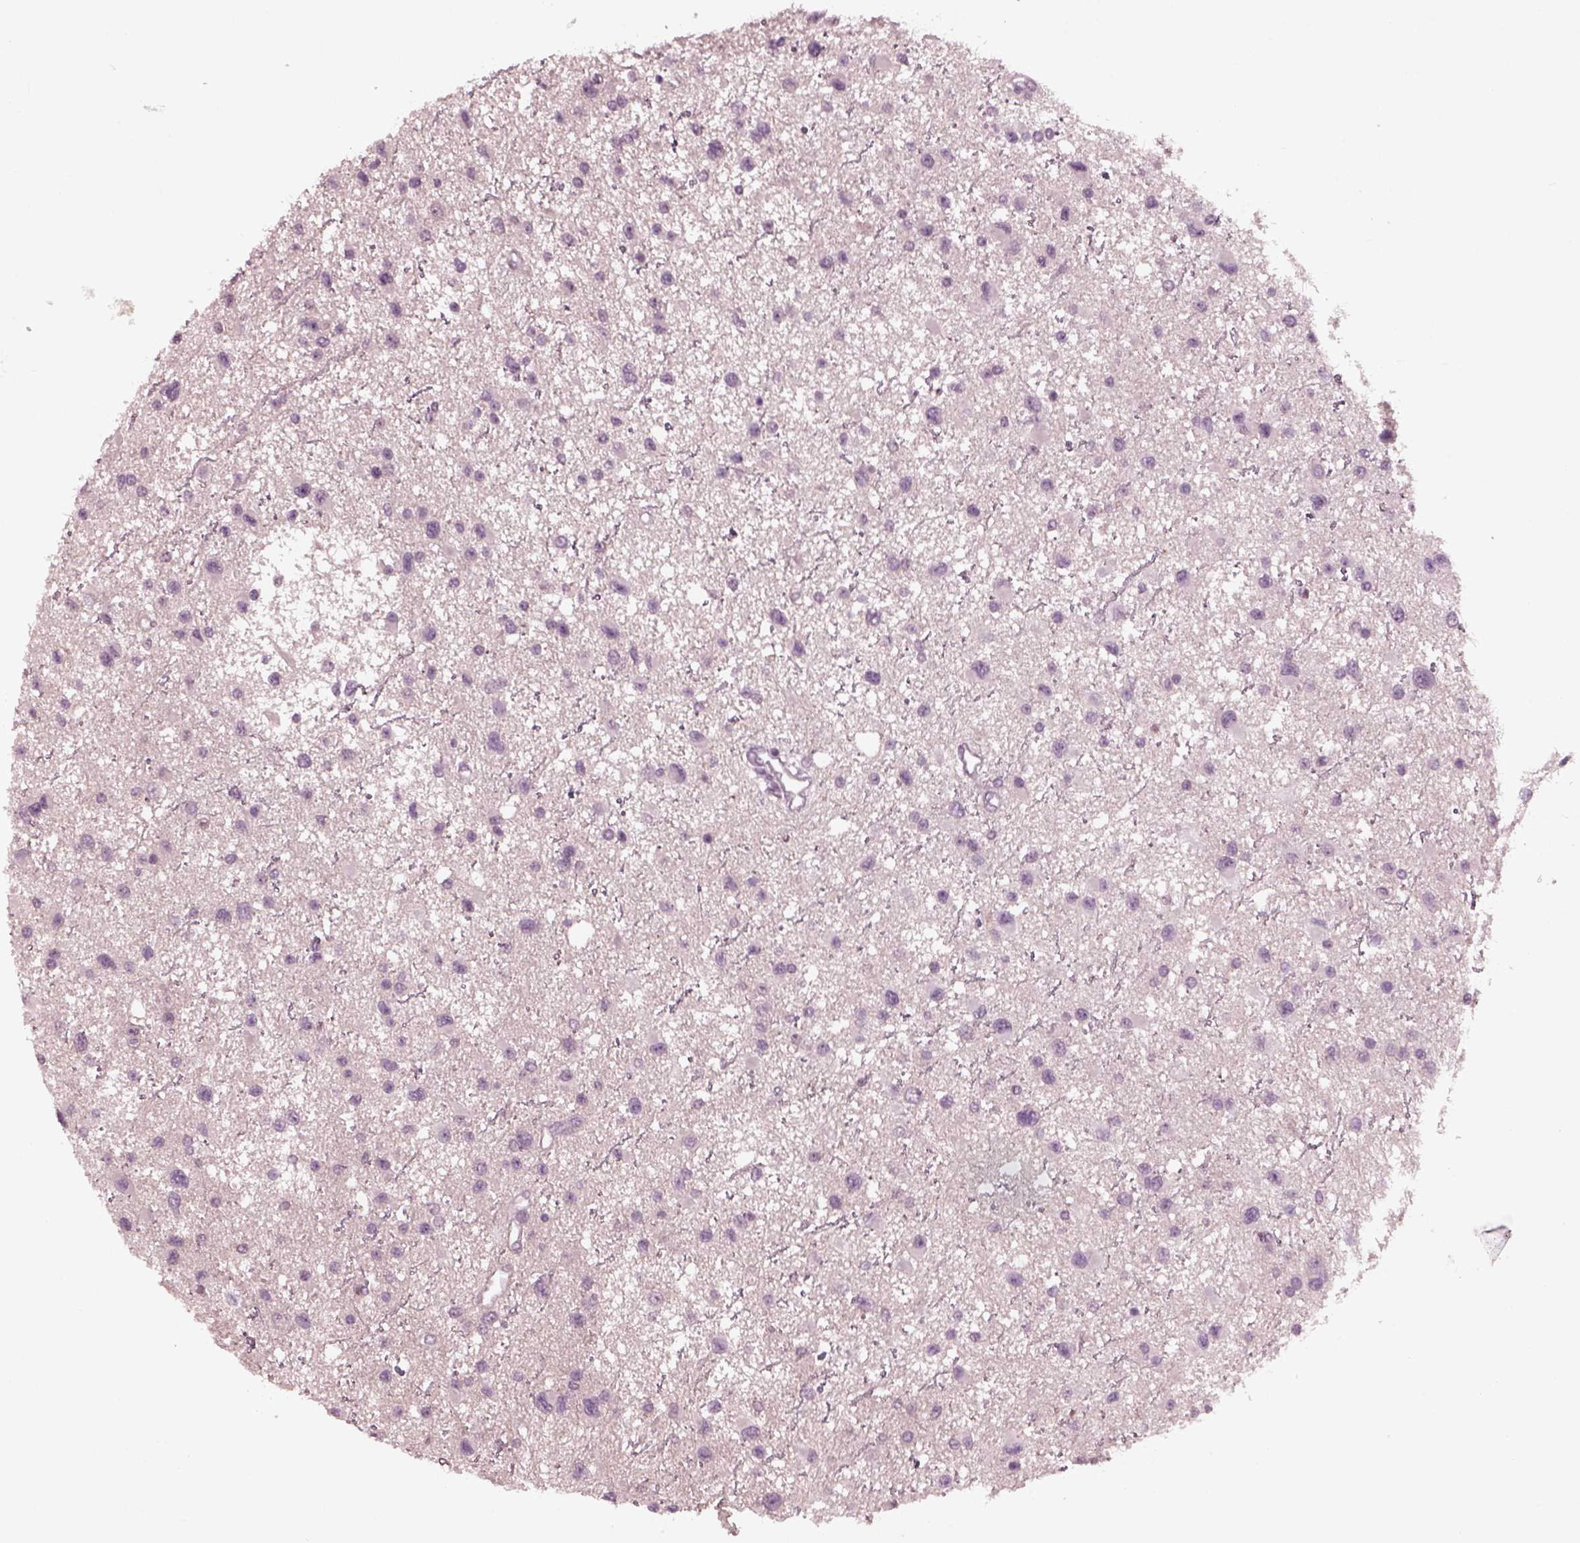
{"staining": {"intensity": "negative", "quantity": "none", "location": "none"}, "tissue": "glioma", "cell_type": "Tumor cells", "image_type": "cancer", "snomed": [{"axis": "morphology", "description": "Glioma, malignant, Low grade"}, {"axis": "topography", "description": "Brain"}], "caption": "Image shows no protein expression in tumor cells of malignant glioma (low-grade) tissue. Brightfield microscopy of immunohistochemistry stained with DAB (brown) and hematoxylin (blue), captured at high magnification.", "gene": "YY2", "patient": {"sex": "female", "age": 32}}